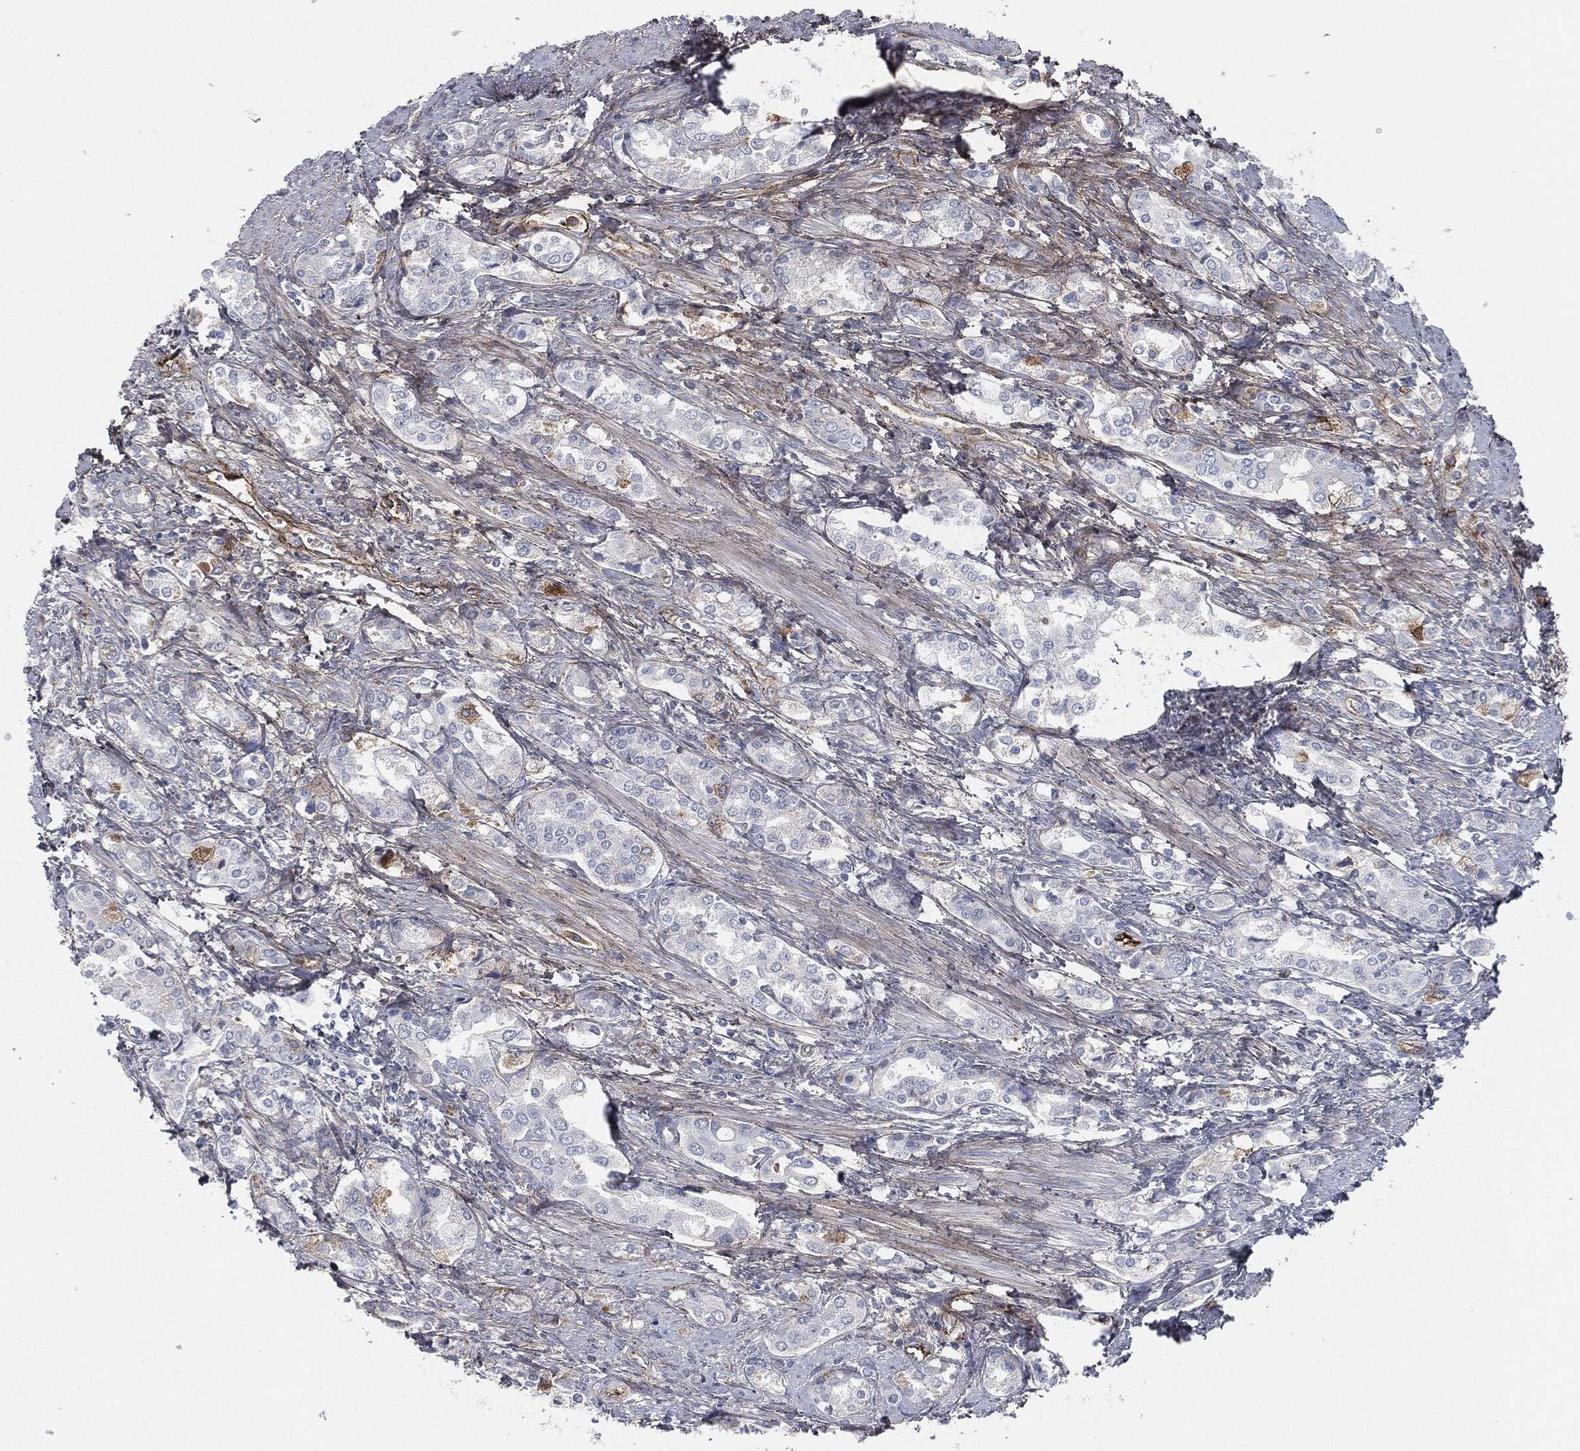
{"staining": {"intensity": "negative", "quantity": "none", "location": "none"}, "tissue": "prostate cancer", "cell_type": "Tumor cells", "image_type": "cancer", "snomed": [{"axis": "morphology", "description": "Adenocarcinoma, NOS"}, {"axis": "topography", "description": "Prostate and seminal vesicle, NOS"}, {"axis": "topography", "description": "Prostate"}], "caption": "High magnification brightfield microscopy of prostate cancer stained with DAB (brown) and counterstained with hematoxylin (blue): tumor cells show no significant staining.", "gene": "APOB", "patient": {"sex": "male", "age": 62}}